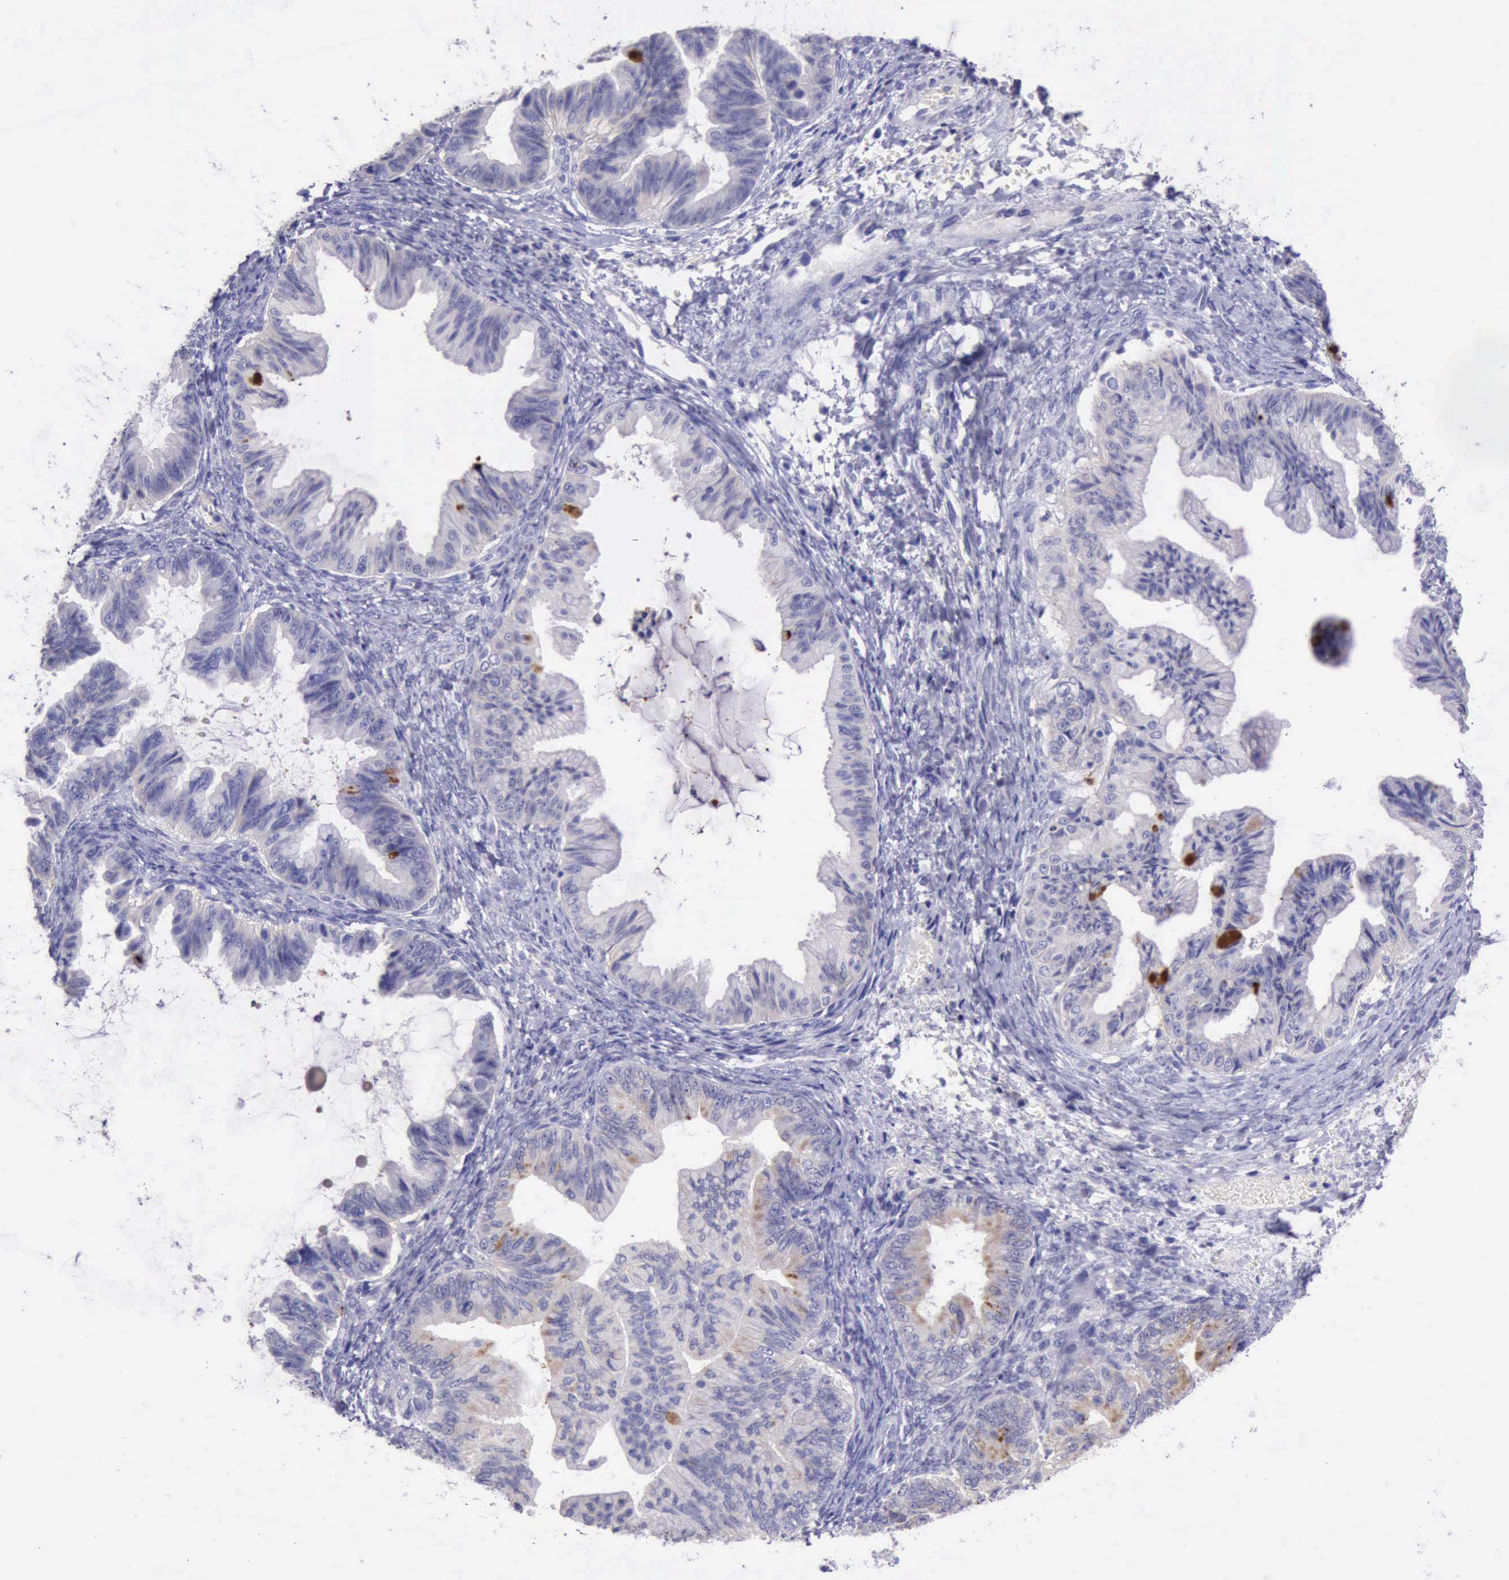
{"staining": {"intensity": "negative", "quantity": "none", "location": "none"}, "tissue": "ovarian cancer", "cell_type": "Tumor cells", "image_type": "cancer", "snomed": [{"axis": "morphology", "description": "Cystadenocarcinoma, mucinous, NOS"}, {"axis": "topography", "description": "Ovary"}], "caption": "The image exhibits no staining of tumor cells in ovarian cancer (mucinous cystadenocarcinoma).", "gene": "LRFN5", "patient": {"sex": "female", "age": 36}}